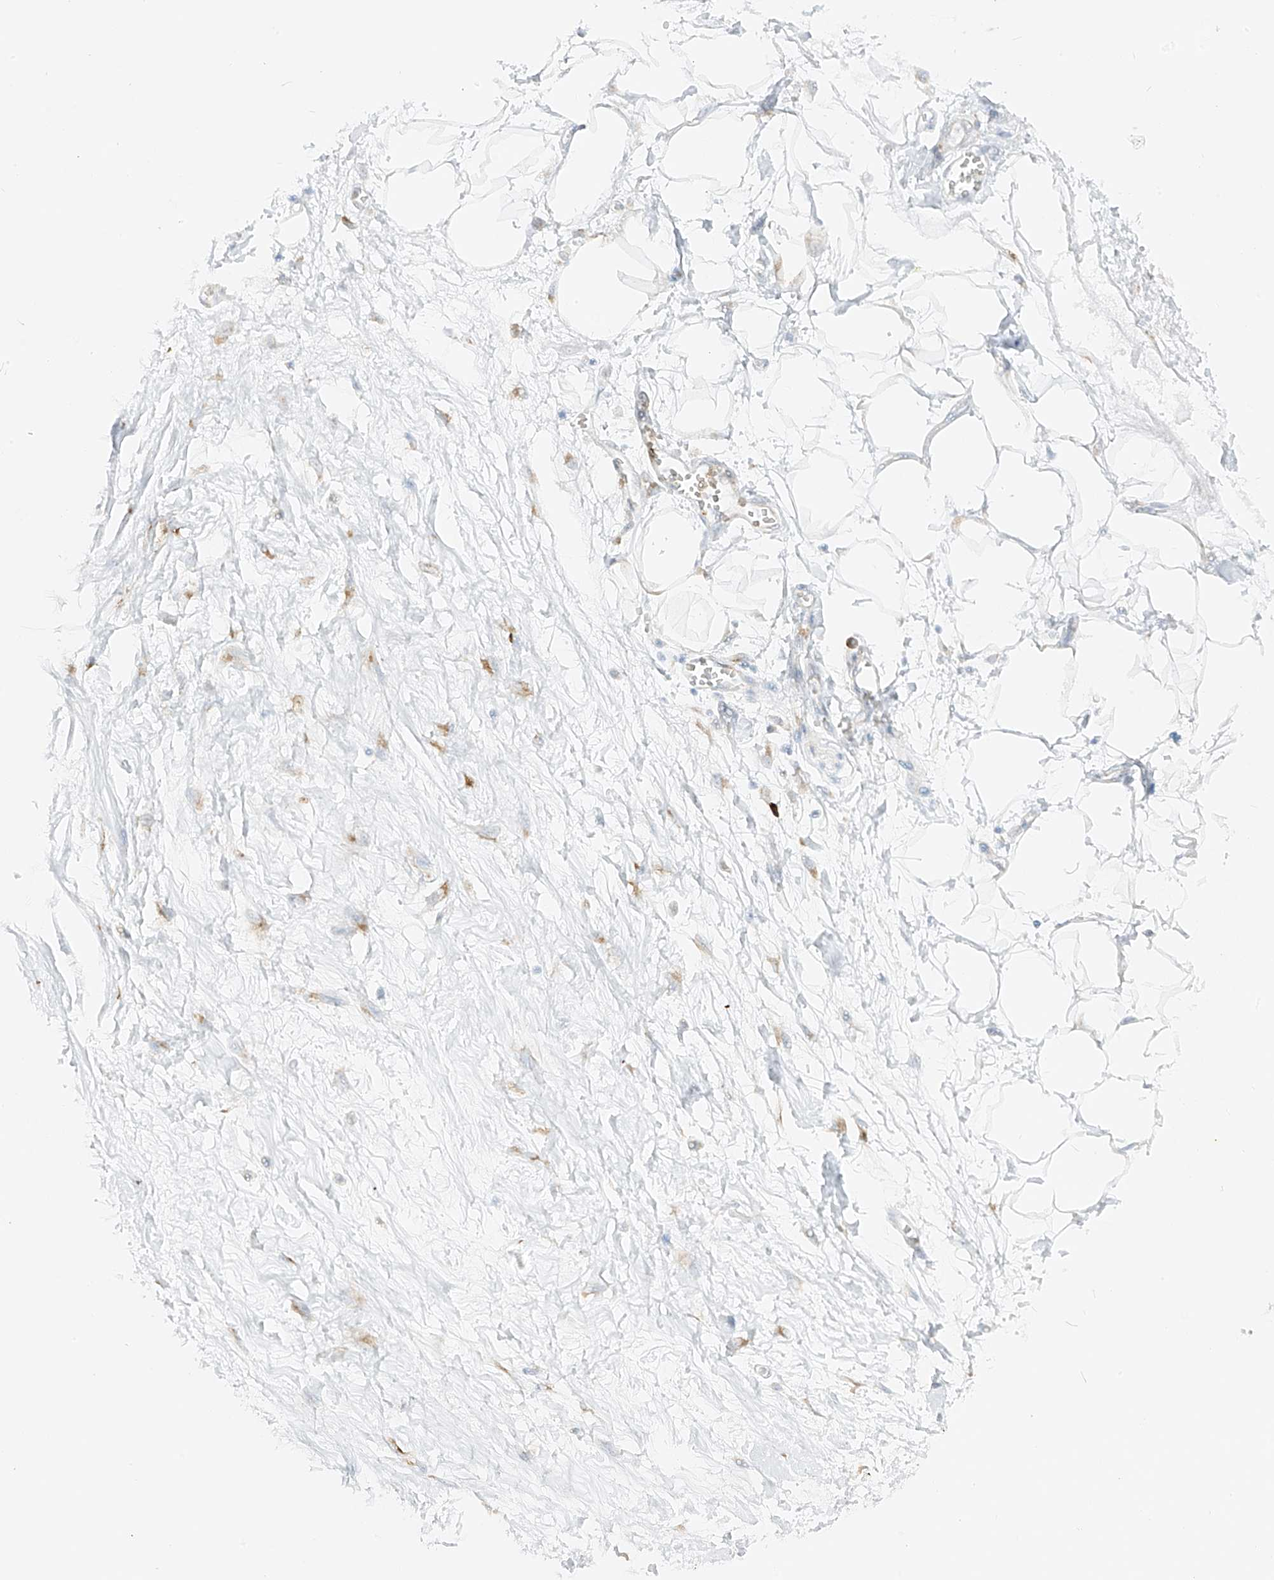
{"staining": {"intensity": "negative", "quantity": "none", "location": "none"}, "tissue": "adipose tissue", "cell_type": "Adipocytes", "image_type": "normal", "snomed": [{"axis": "morphology", "description": "Normal tissue, NOS"}, {"axis": "morphology", "description": "Adenocarcinoma, NOS"}, {"axis": "topography", "description": "Pancreas"}, {"axis": "topography", "description": "Peripheral nerve tissue"}], "caption": "Immunohistochemical staining of normal human adipose tissue displays no significant staining in adipocytes.", "gene": "LRRC59", "patient": {"sex": "male", "age": 59}}